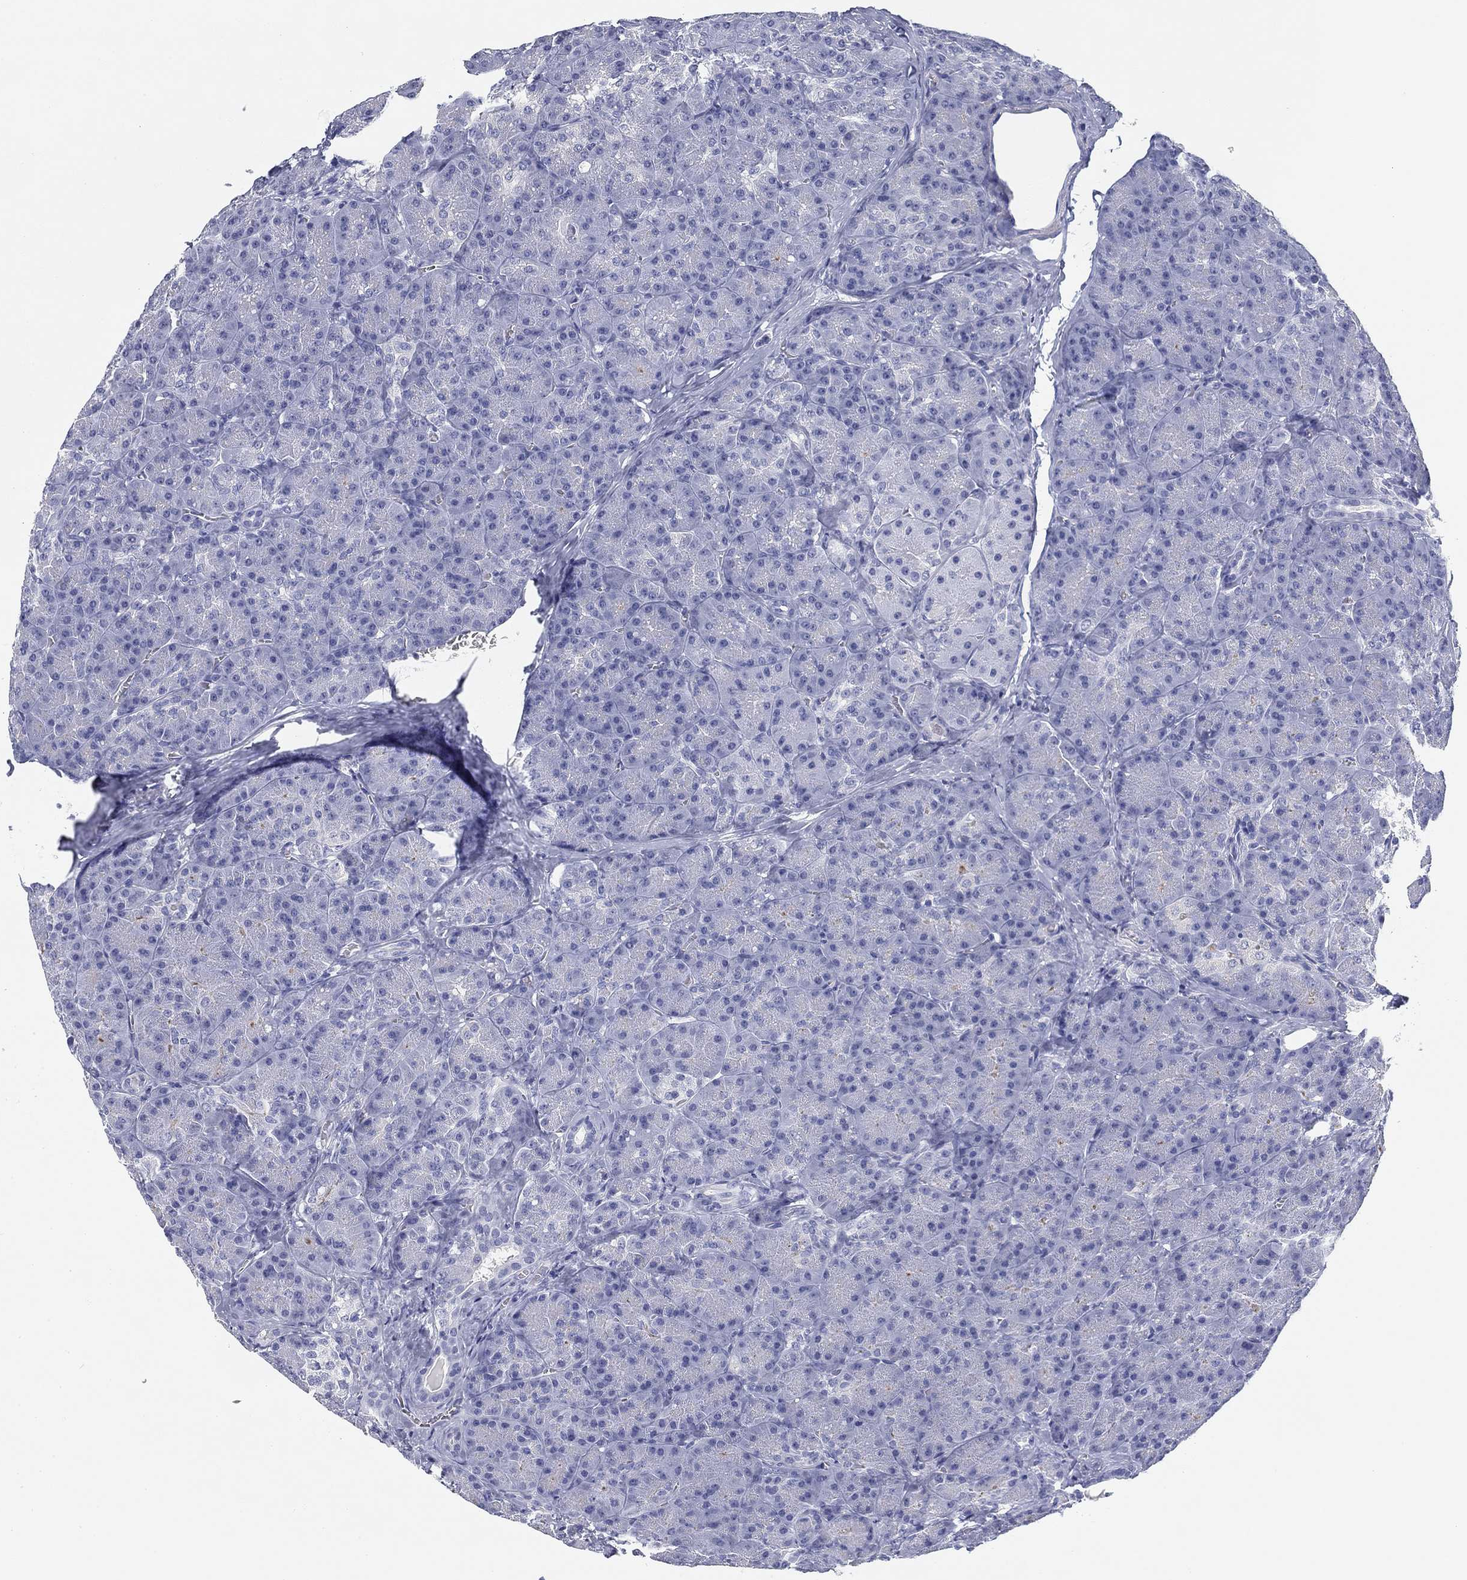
{"staining": {"intensity": "negative", "quantity": "none", "location": "none"}, "tissue": "pancreas", "cell_type": "Exocrine glandular cells", "image_type": "normal", "snomed": [{"axis": "morphology", "description": "Normal tissue, NOS"}, {"axis": "topography", "description": "Pancreas"}], "caption": "Image shows no significant protein positivity in exocrine glandular cells of benign pancreas.", "gene": "CD79B", "patient": {"sex": "male", "age": 57}}